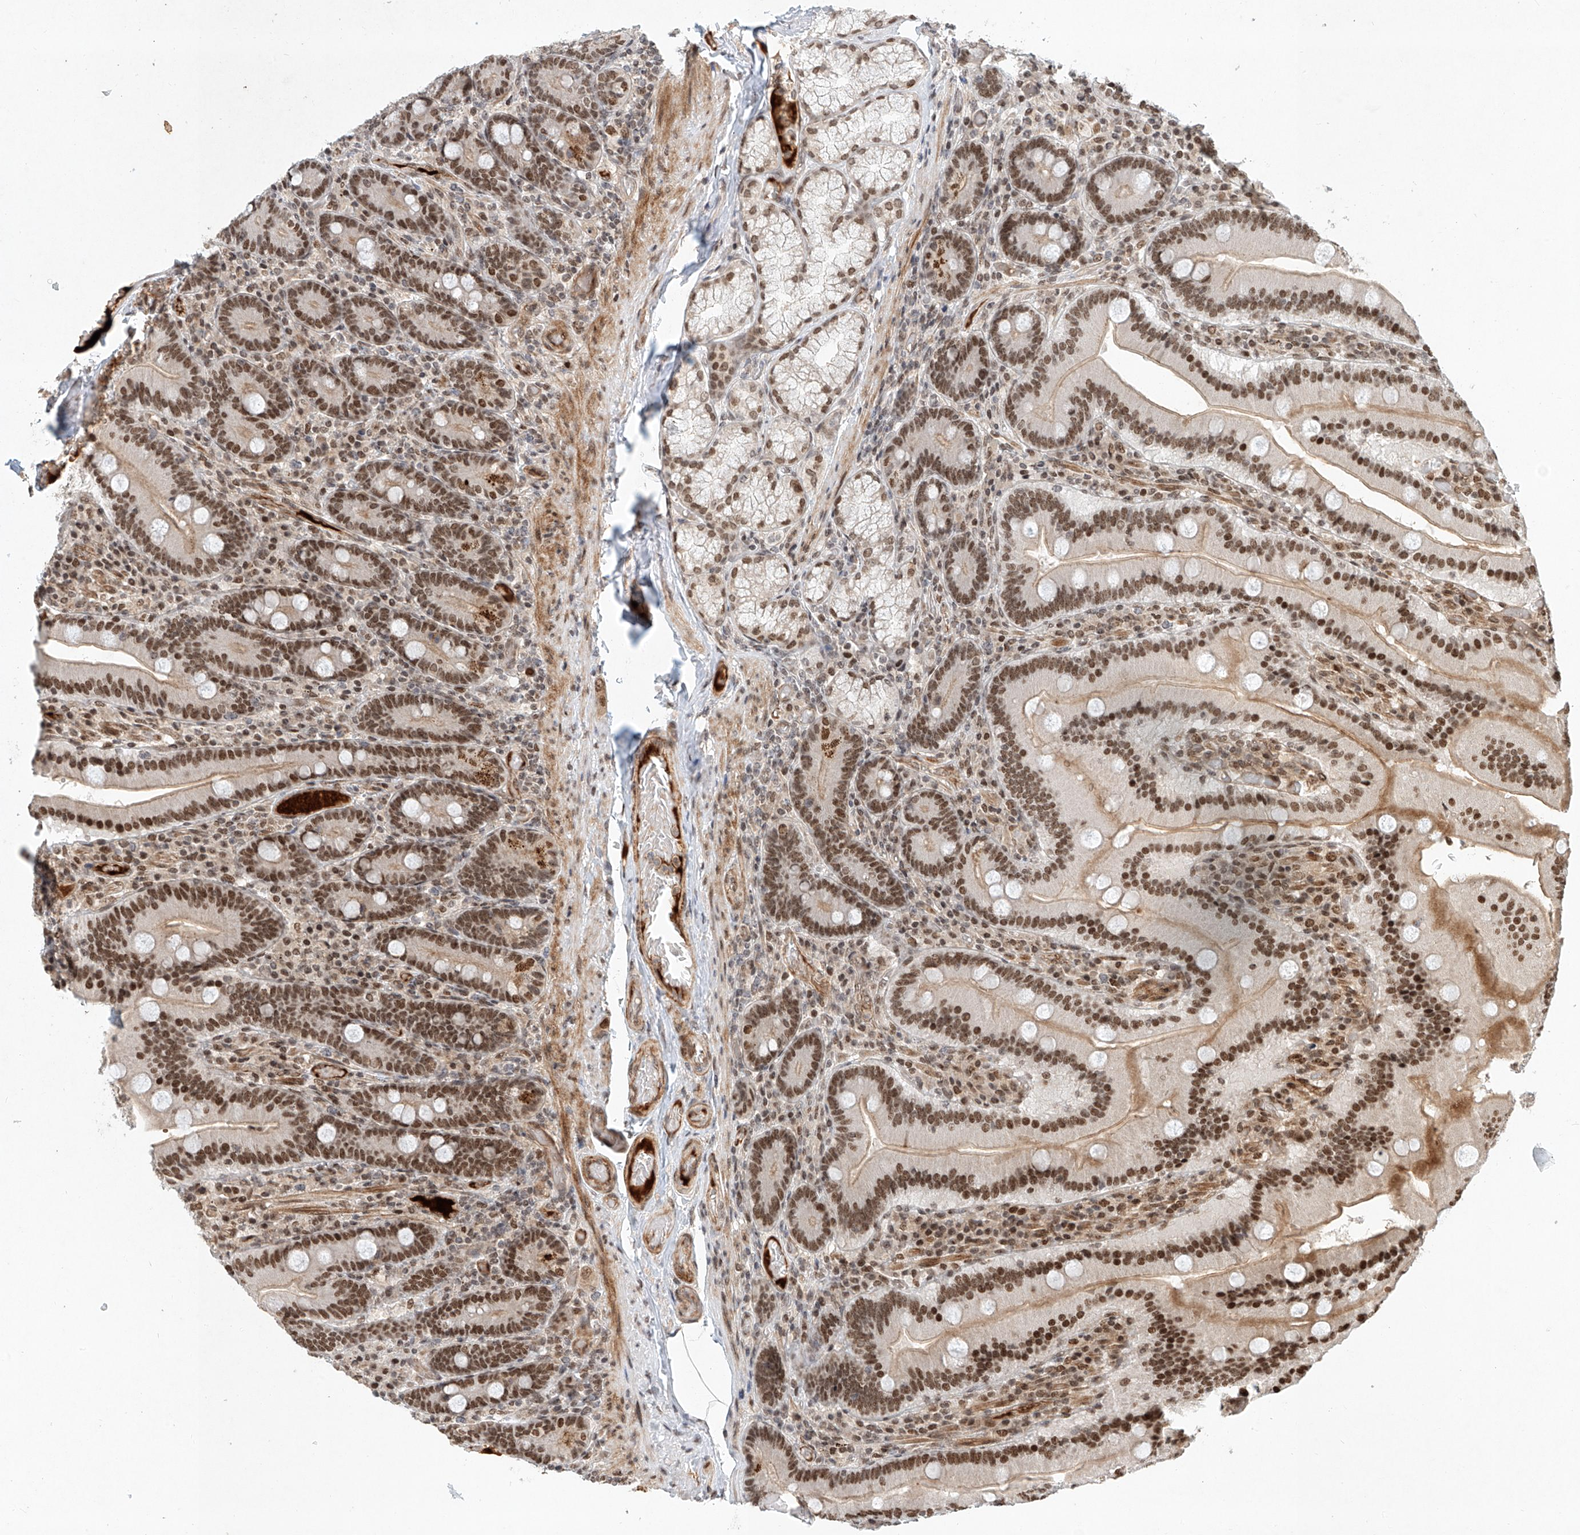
{"staining": {"intensity": "moderate", "quantity": ">75%", "location": "nuclear"}, "tissue": "duodenum", "cell_type": "Glandular cells", "image_type": "normal", "snomed": [{"axis": "morphology", "description": "Normal tissue, NOS"}, {"axis": "topography", "description": "Duodenum"}], "caption": "Approximately >75% of glandular cells in unremarkable duodenum display moderate nuclear protein expression as visualized by brown immunohistochemical staining.", "gene": "ZNF470", "patient": {"sex": "female", "age": 62}}